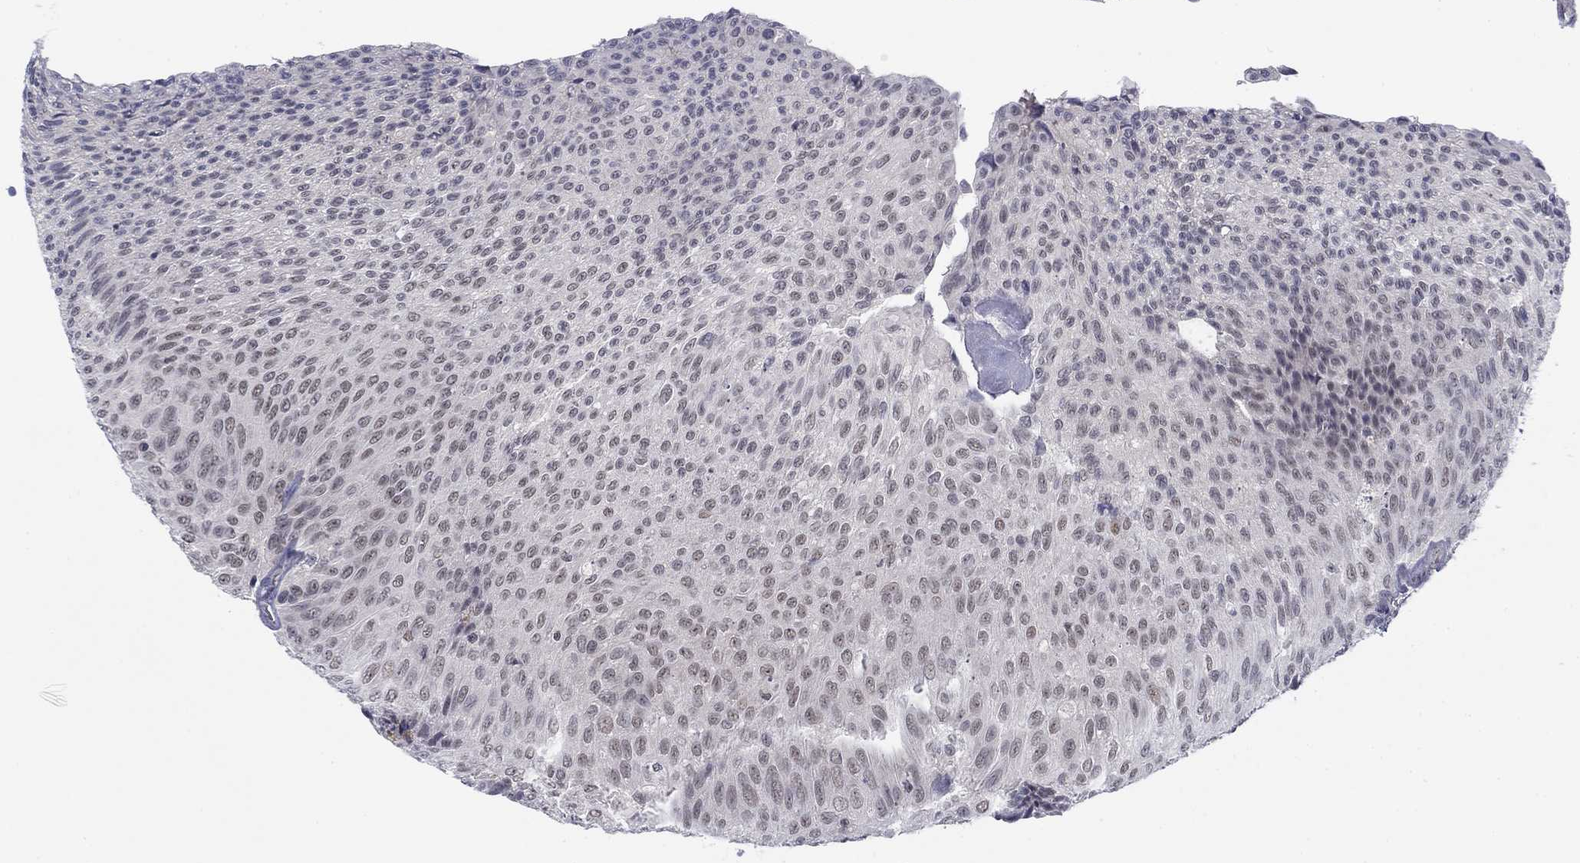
{"staining": {"intensity": "weak", "quantity": "25%-75%", "location": "nuclear"}, "tissue": "urothelial cancer", "cell_type": "Tumor cells", "image_type": "cancer", "snomed": [{"axis": "morphology", "description": "Urothelial carcinoma, Low grade"}, {"axis": "topography", "description": "Ureter, NOS"}, {"axis": "topography", "description": "Urinary bladder"}], "caption": "Urothelial carcinoma (low-grade) stained with a brown dye displays weak nuclear positive positivity in approximately 25%-75% of tumor cells.", "gene": "TIGD4", "patient": {"sex": "male", "age": 78}}